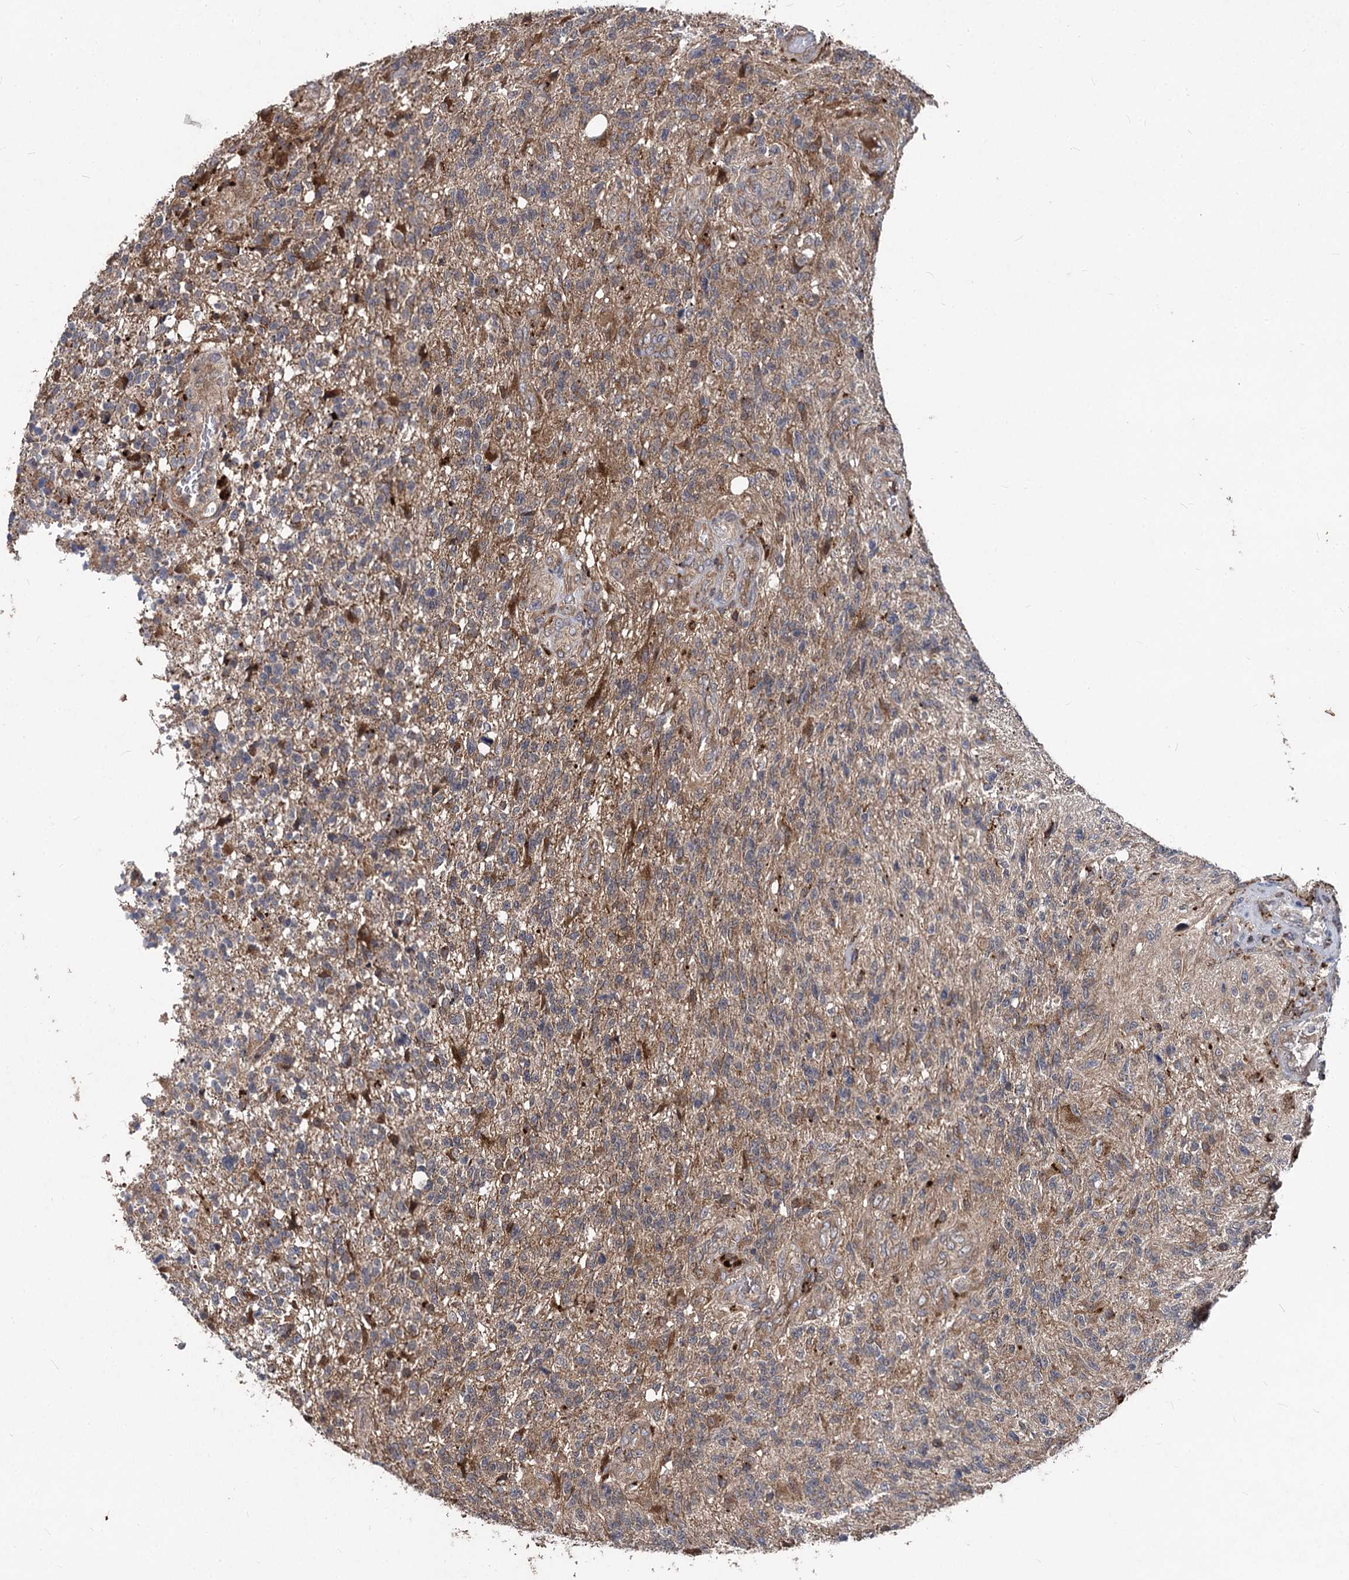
{"staining": {"intensity": "weak", "quantity": "25%-75%", "location": "cytoplasmic/membranous"}, "tissue": "glioma", "cell_type": "Tumor cells", "image_type": "cancer", "snomed": [{"axis": "morphology", "description": "Glioma, malignant, High grade"}, {"axis": "topography", "description": "Brain"}], "caption": "Protein expression analysis of human malignant high-grade glioma reveals weak cytoplasmic/membranous staining in about 25%-75% of tumor cells. The staining was performed using DAB (3,3'-diaminobenzidine), with brown indicating positive protein expression. Nuclei are stained blue with hematoxylin.", "gene": "BCL2L2", "patient": {"sex": "male", "age": 56}}